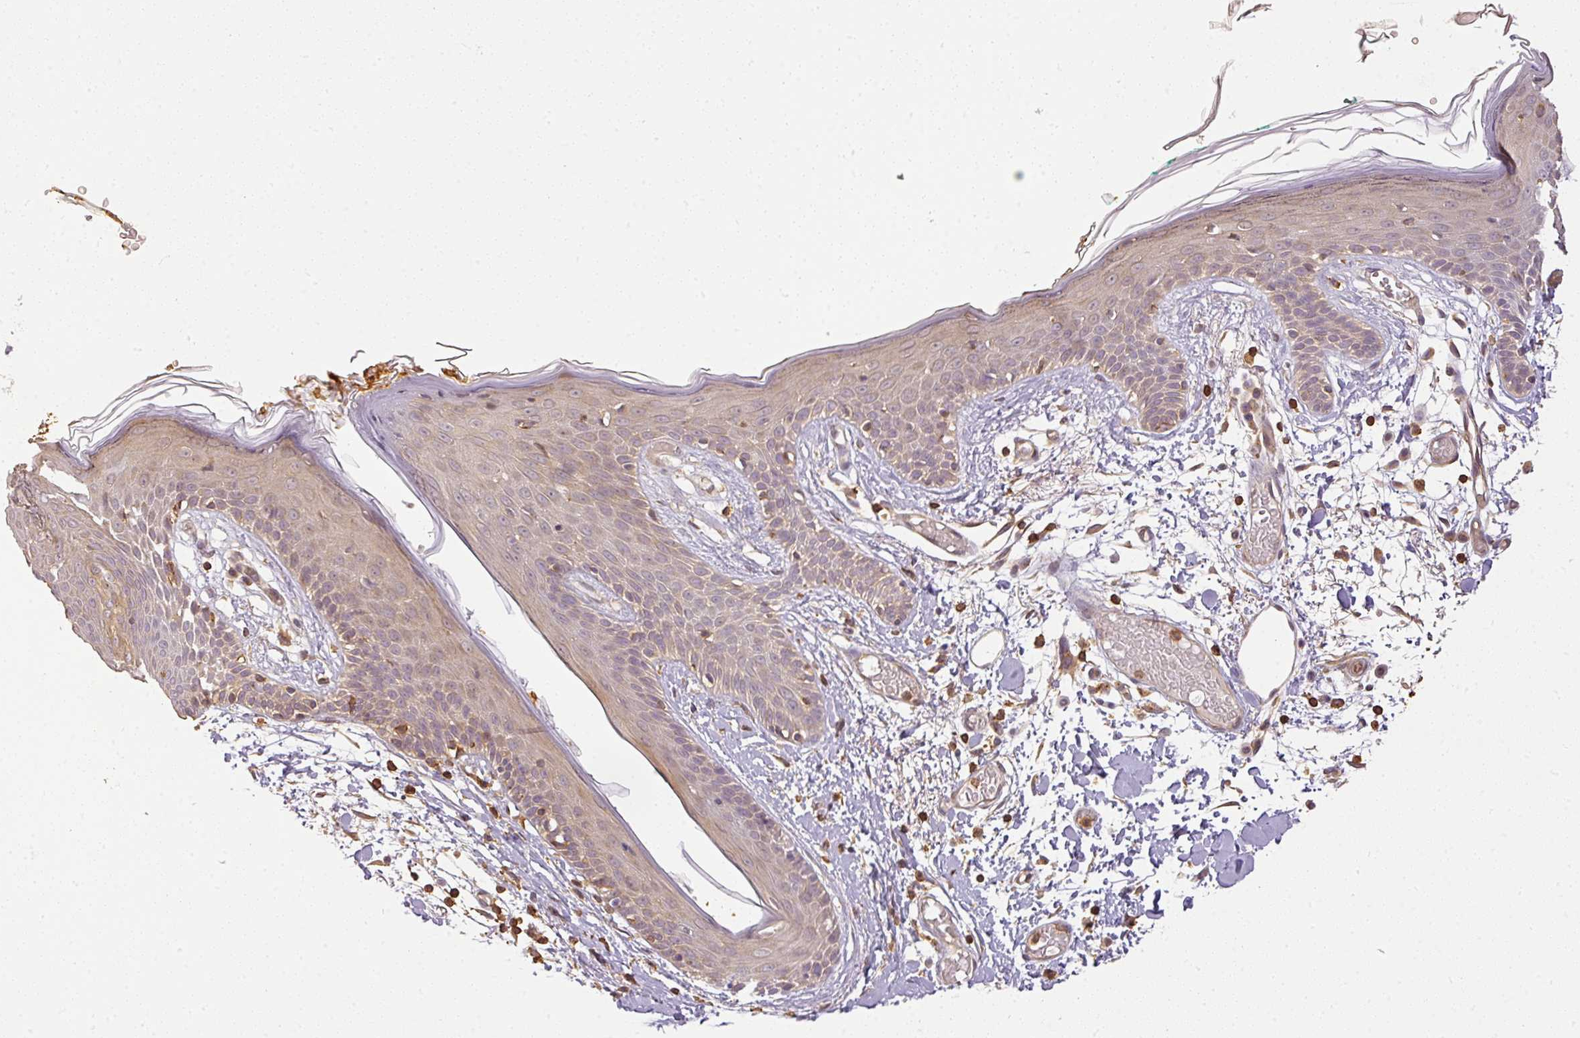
{"staining": {"intensity": "moderate", "quantity": ">75%", "location": "cytoplasmic/membranous"}, "tissue": "skin", "cell_type": "Fibroblasts", "image_type": "normal", "snomed": [{"axis": "morphology", "description": "Normal tissue, NOS"}, {"axis": "topography", "description": "Skin"}], "caption": "The immunohistochemical stain labels moderate cytoplasmic/membranous expression in fibroblasts of normal skin. The protein of interest is shown in brown color, while the nuclei are stained blue.", "gene": "TCL1B", "patient": {"sex": "male", "age": 79}}